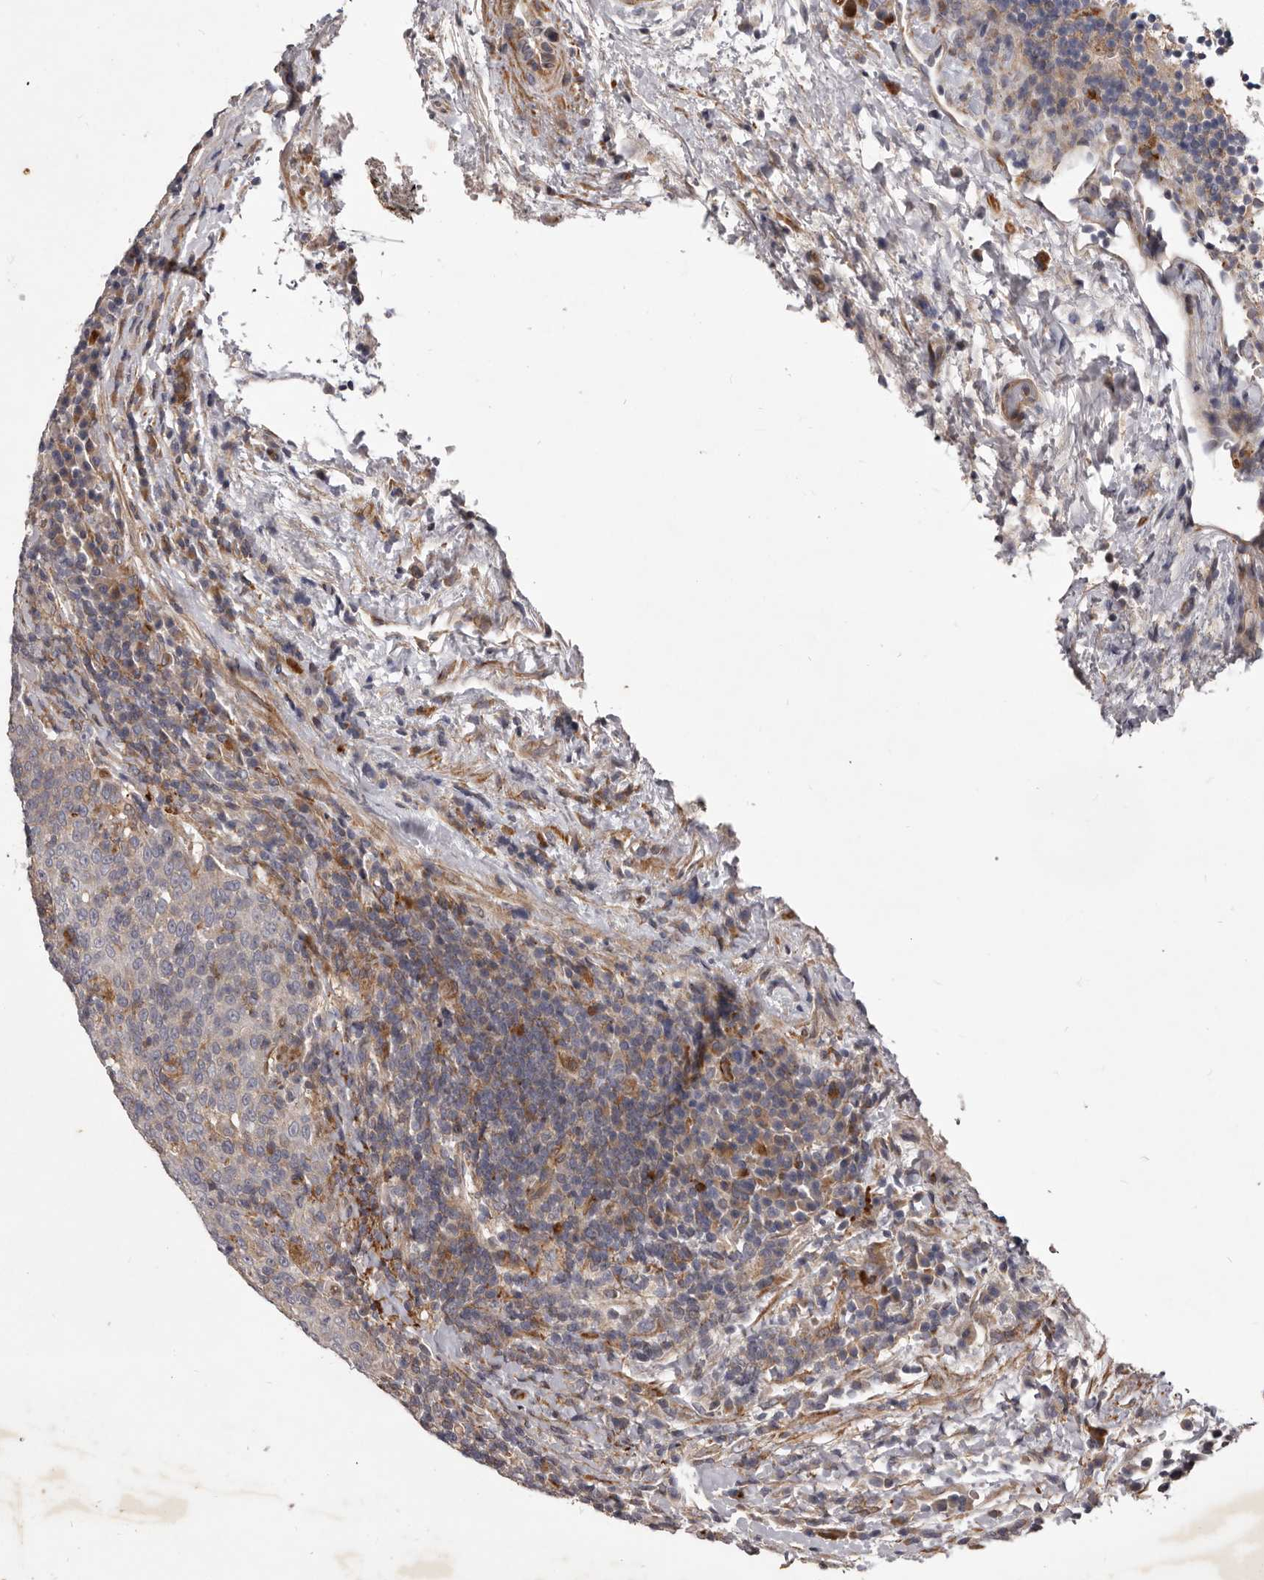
{"staining": {"intensity": "negative", "quantity": "none", "location": "none"}, "tissue": "head and neck cancer", "cell_type": "Tumor cells", "image_type": "cancer", "snomed": [{"axis": "morphology", "description": "Squamous cell carcinoma, NOS"}, {"axis": "morphology", "description": "Squamous cell carcinoma, metastatic, NOS"}, {"axis": "topography", "description": "Lymph node"}, {"axis": "topography", "description": "Head-Neck"}], "caption": "This is a photomicrograph of immunohistochemistry staining of metastatic squamous cell carcinoma (head and neck), which shows no expression in tumor cells.", "gene": "ALPK1", "patient": {"sex": "male", "age": 62}}